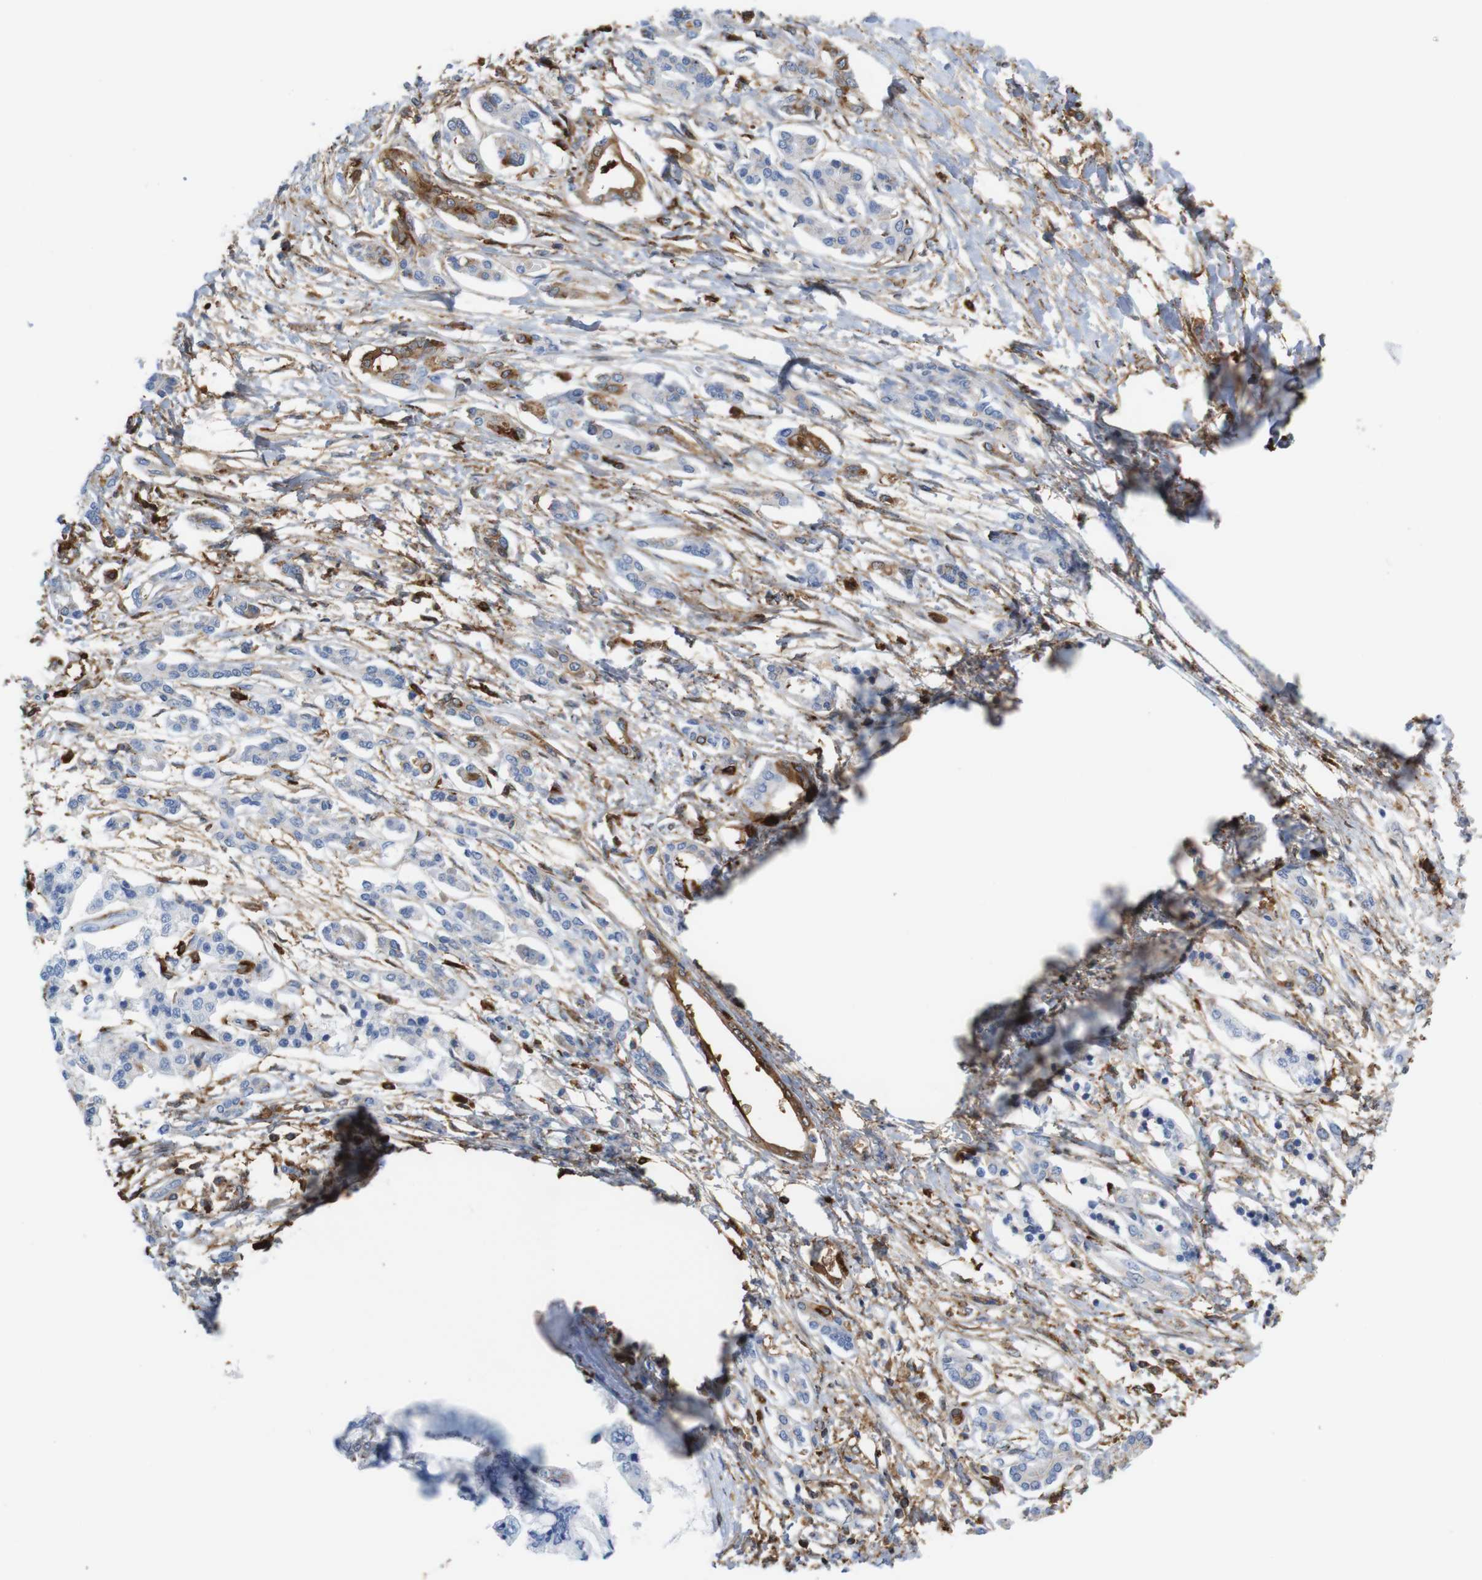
{"staining": {"intensity": "moderate", "quantity": "<25%", "location": "cytoplasmic/membranous"}, "tissue": "pancreatic cancer", "cell_type": "Tumor cells", "image_type": "cancer", "snomed": [{"axis": "morphology", "description": "Adenocarcinoma, NOS"}, {"axis": "topography", "description": "Pancreas"}], "caption": "The histopathology image exhibits immunohistochemical staining of adenocarcinoma (pancreatic). There is moderate cytoplasmic/membranous positivity is appreciated in about <25% of tumor cells. (IHC, brightfield microscopy, high magnification).", "gene": "ANXA1", "patient": {"sex": "male", "age": 56}}